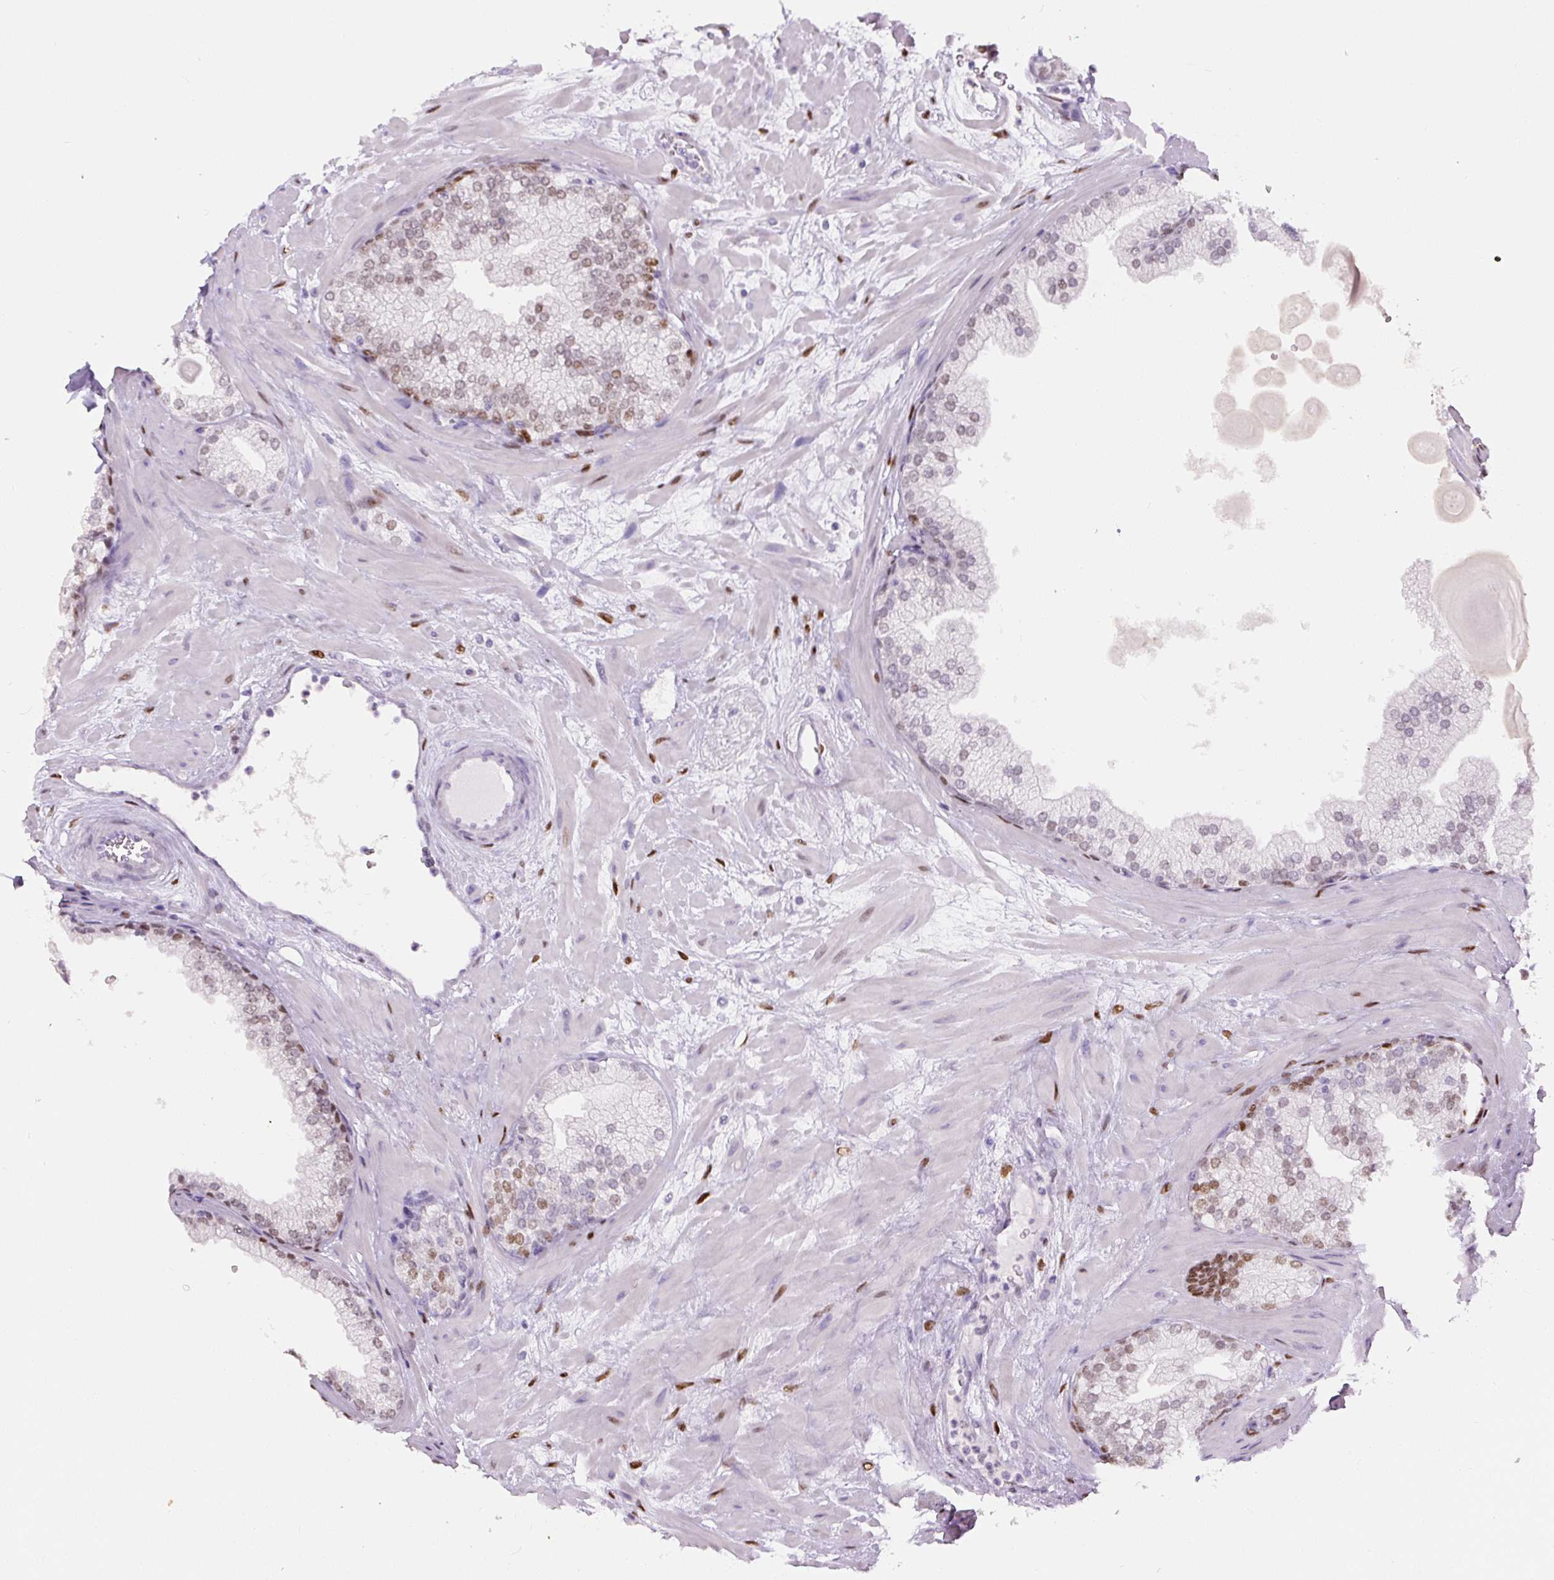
{"staining": {"intensity": "moderate", "quantity": "25%-75%", "location": "nuclear"}, "tissue": "prostate", "cell_type": "Glandular cells", "image_type": "normal", "snomed": [{"axis": "morphology", "description": "Normal tissue, NOS"}, {"axis": "topography", "description": "Prostate"}, {"axis": "topography", "description": "Peripheral nerve tissue"}], "caption": "Prostate stained with DAB (3,3'-diaminobenzidine) IHC exhibits medium levels of moderate nuclear staining in approximately 25%-75% of glandular cells.", "gene": "SIX1", "patient": {"sex": "male", "age": 61}}